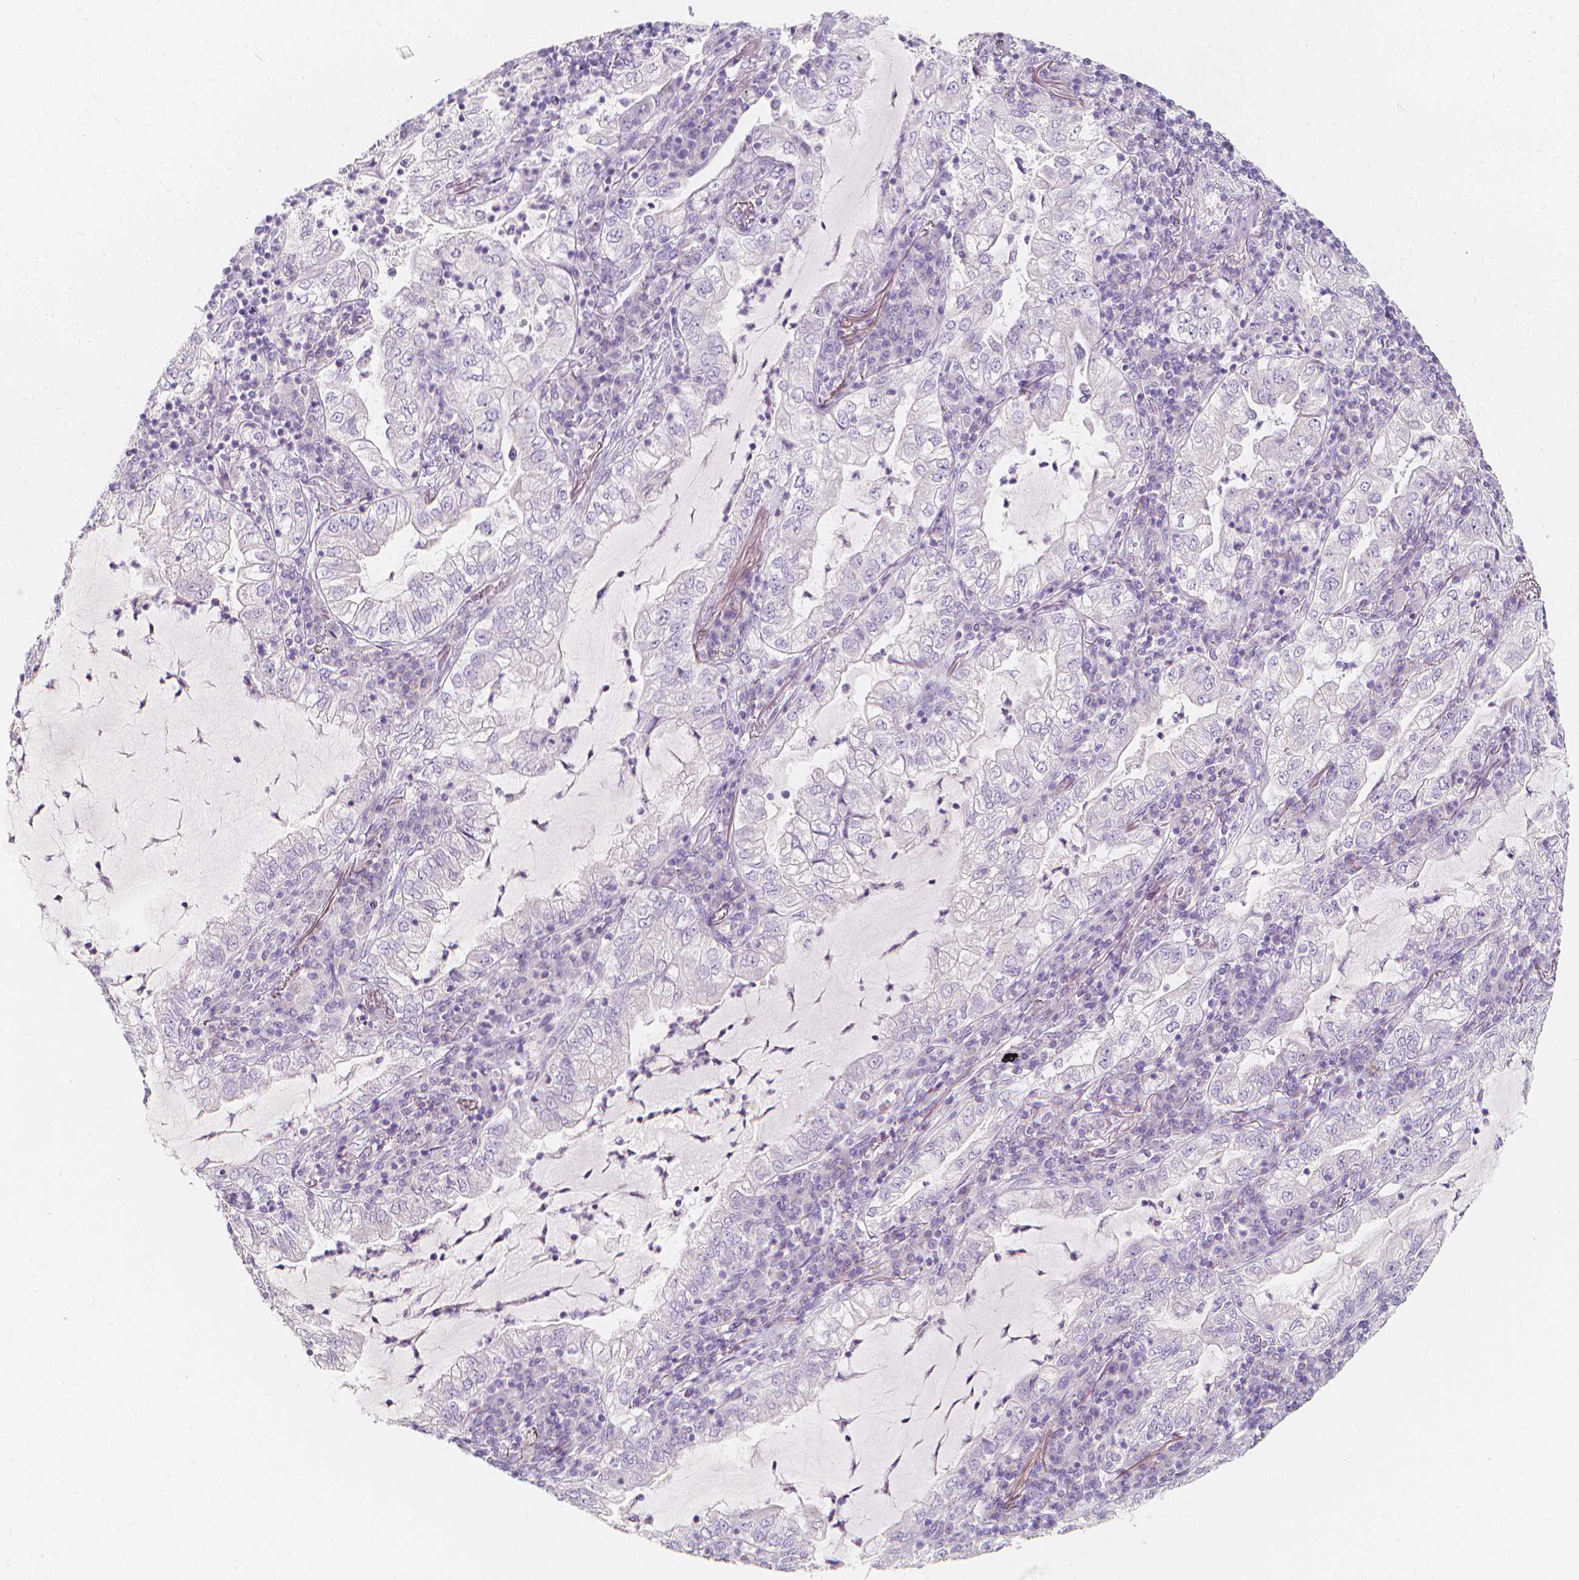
{"staining": {"intensity": "negative", "quantity": "none", "location": "none"}, "tissue": "lung cancer", "cell_type": "Tumor cells", "image_type": "cancer", "snomed": [{"axis": "morphology", "description": "Adenocarcinoma, NOS"}, {"axis": "topography", "description": "Lung"}], "caption": "High power microscopy image of an IHC photomicrograph of lung adenocarcinoma, revealing no significant expression in tumor cells.", "gene": "RBFOX1", "patient": {"sex": "female", "age": 73}}